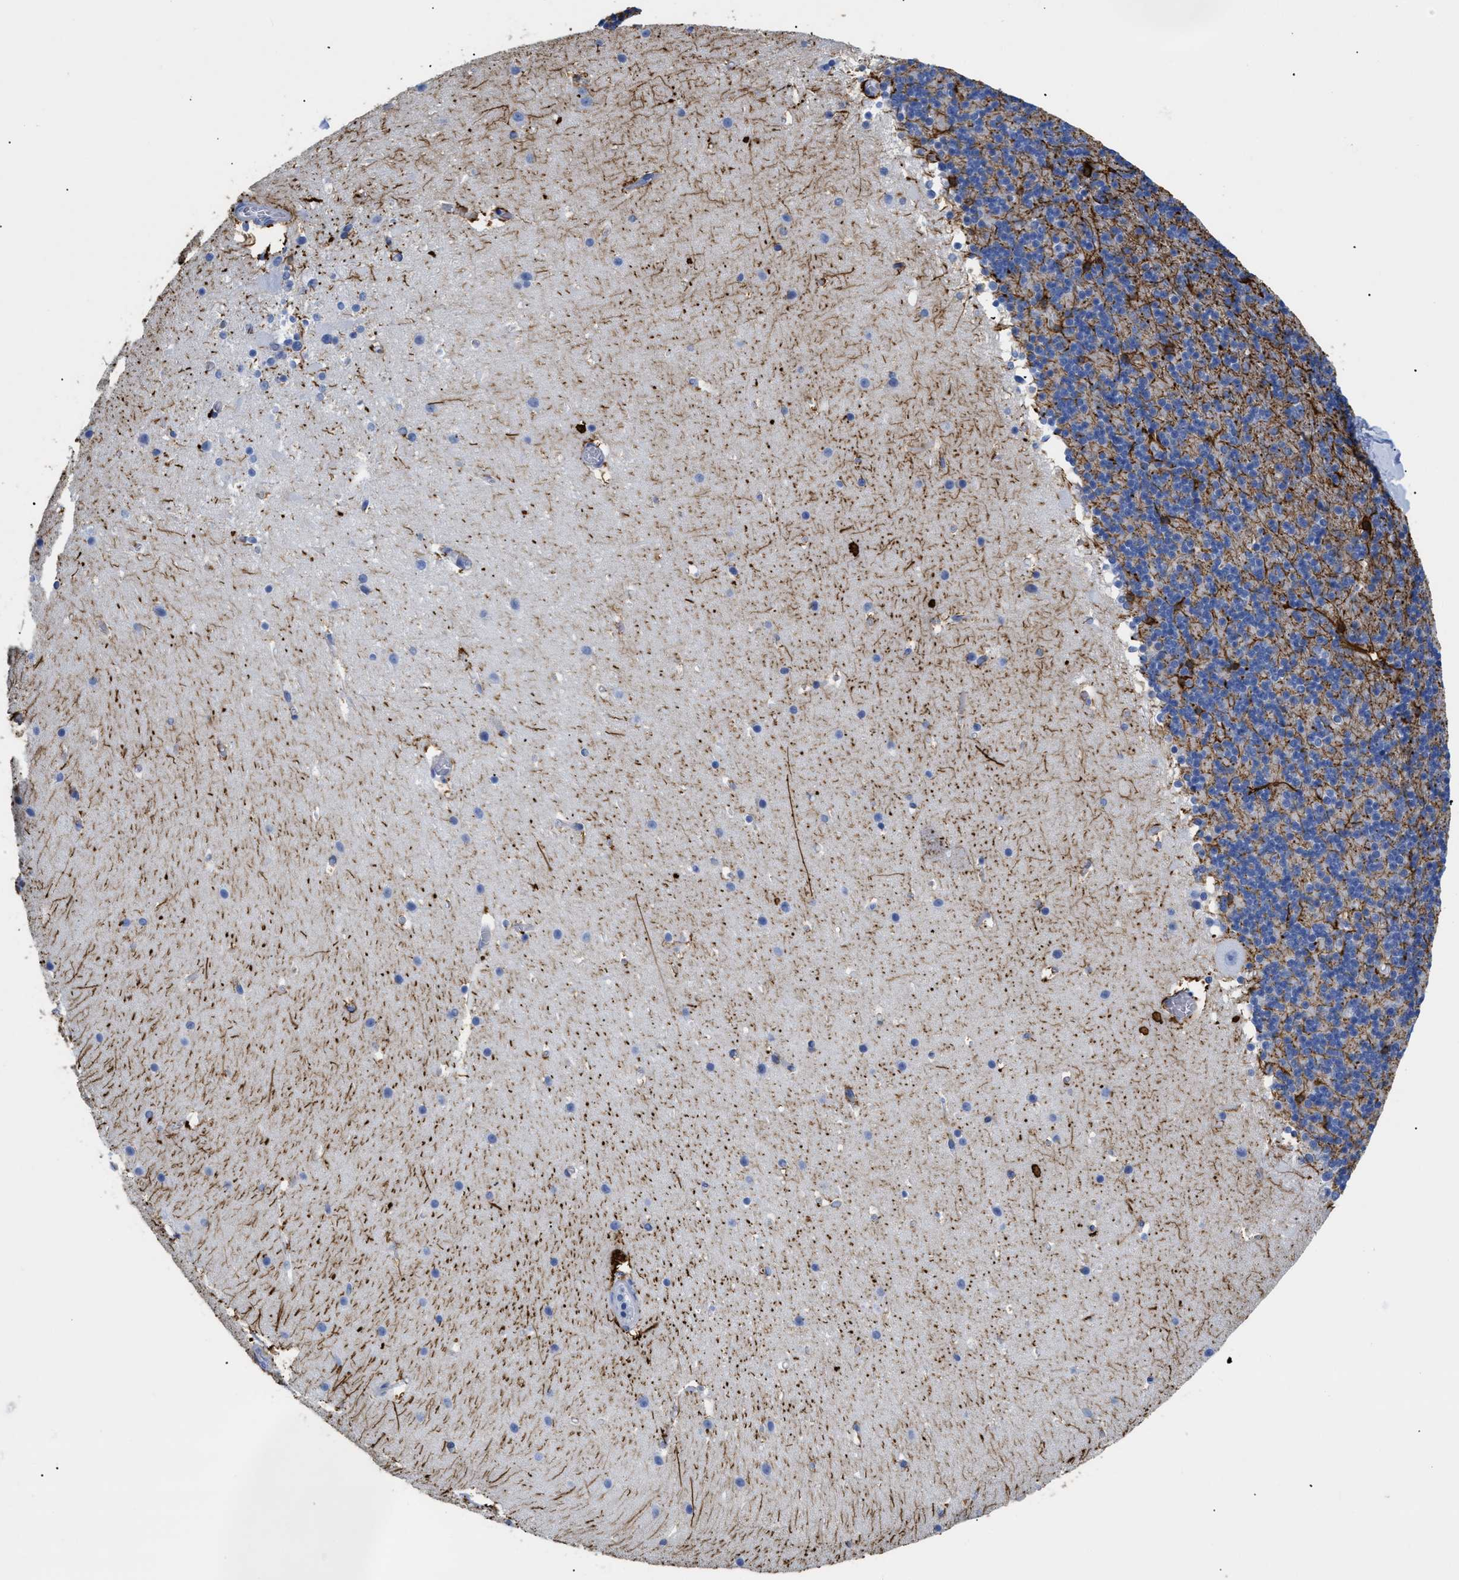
{"staining": {"intensity": "strong", "quantity": "<25%", "location": "cytoplasmic/membranous"}, "tissue": "cerebellum", "cell_type": "Cells in granular layer", "image_type": "normal", "snomed": [{"axis": "morphology", "description": "Normal tissue, NOS"}, {"axis": "topography", "description": "Cerebellum"}], "caption": "Cerebellum stained with DAB (3,3'-diaminobenzidine) immunohistochemistry exhibits medium levels of strong cytoplasmic/membranous expression in about <25% of cells in granular layer. The staining was performed using DAB, with brown indicating positive protein expression. Nuclei are stained blue with hematoxylin.", "gene": "DLC1", "patient": {"sex": "male", "age": 45}}